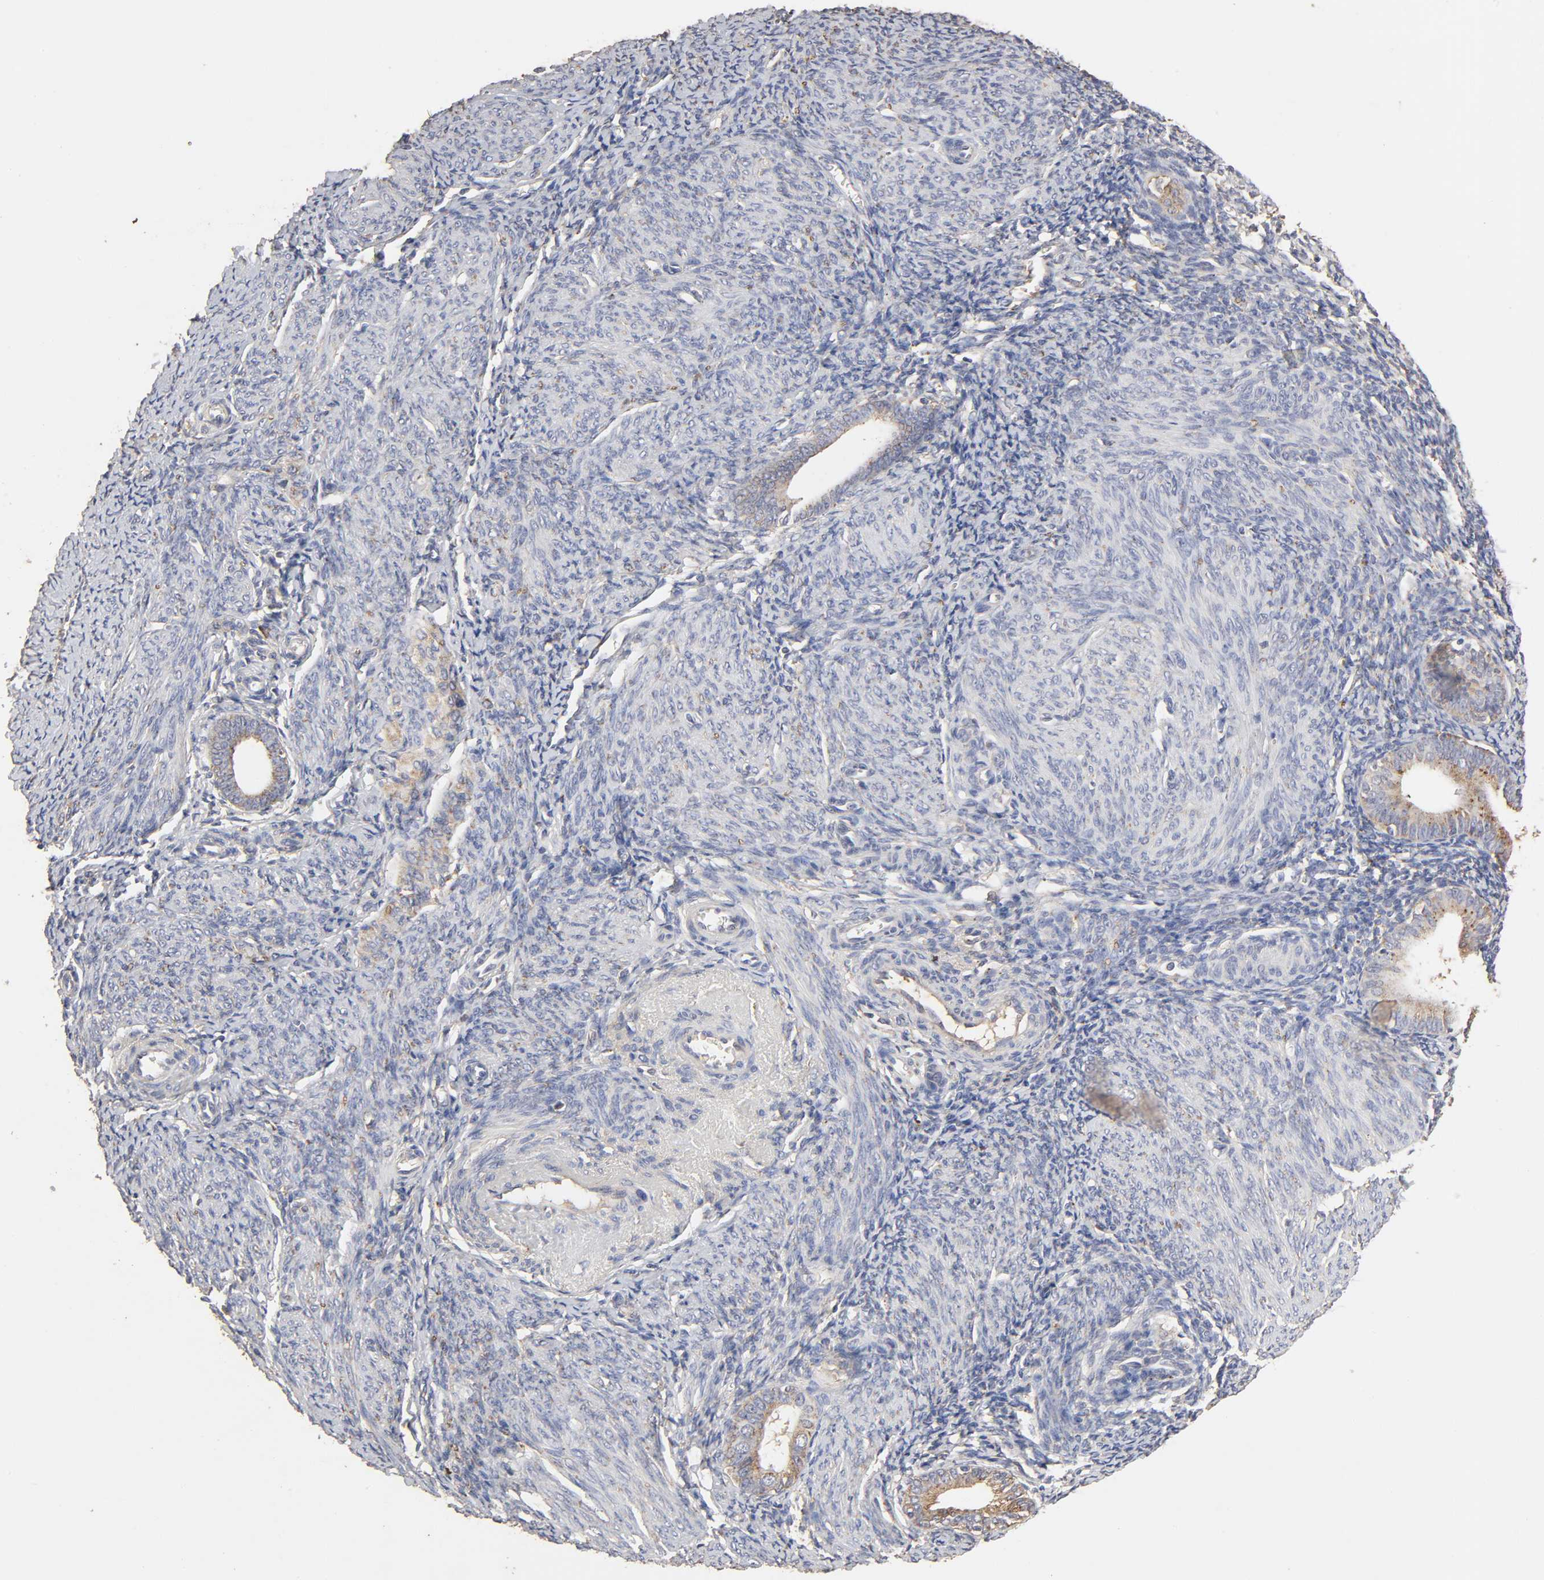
{"staining": {"intensity": "moderate", "quantity": ">75%", "location": "cytoplasmic/membranous"}, "tissue": "endometrium", "cell_type": "Cells in endometrial stroma", "image_type": "normal", "snomed": [{"axis": "morphology", "description": "Normal tissue, NOS"}, {"axis": "topography", "description": "Endometrium"}], "caption": "Benign endometrium reveals moderate cytoplasmic/membranous positivity in approximately >75% of cells in endometrial stroma, visualized by immunohistochemistry.", "gene": "EIF4G2", "patient": {"sex": "female", "age": 57}}